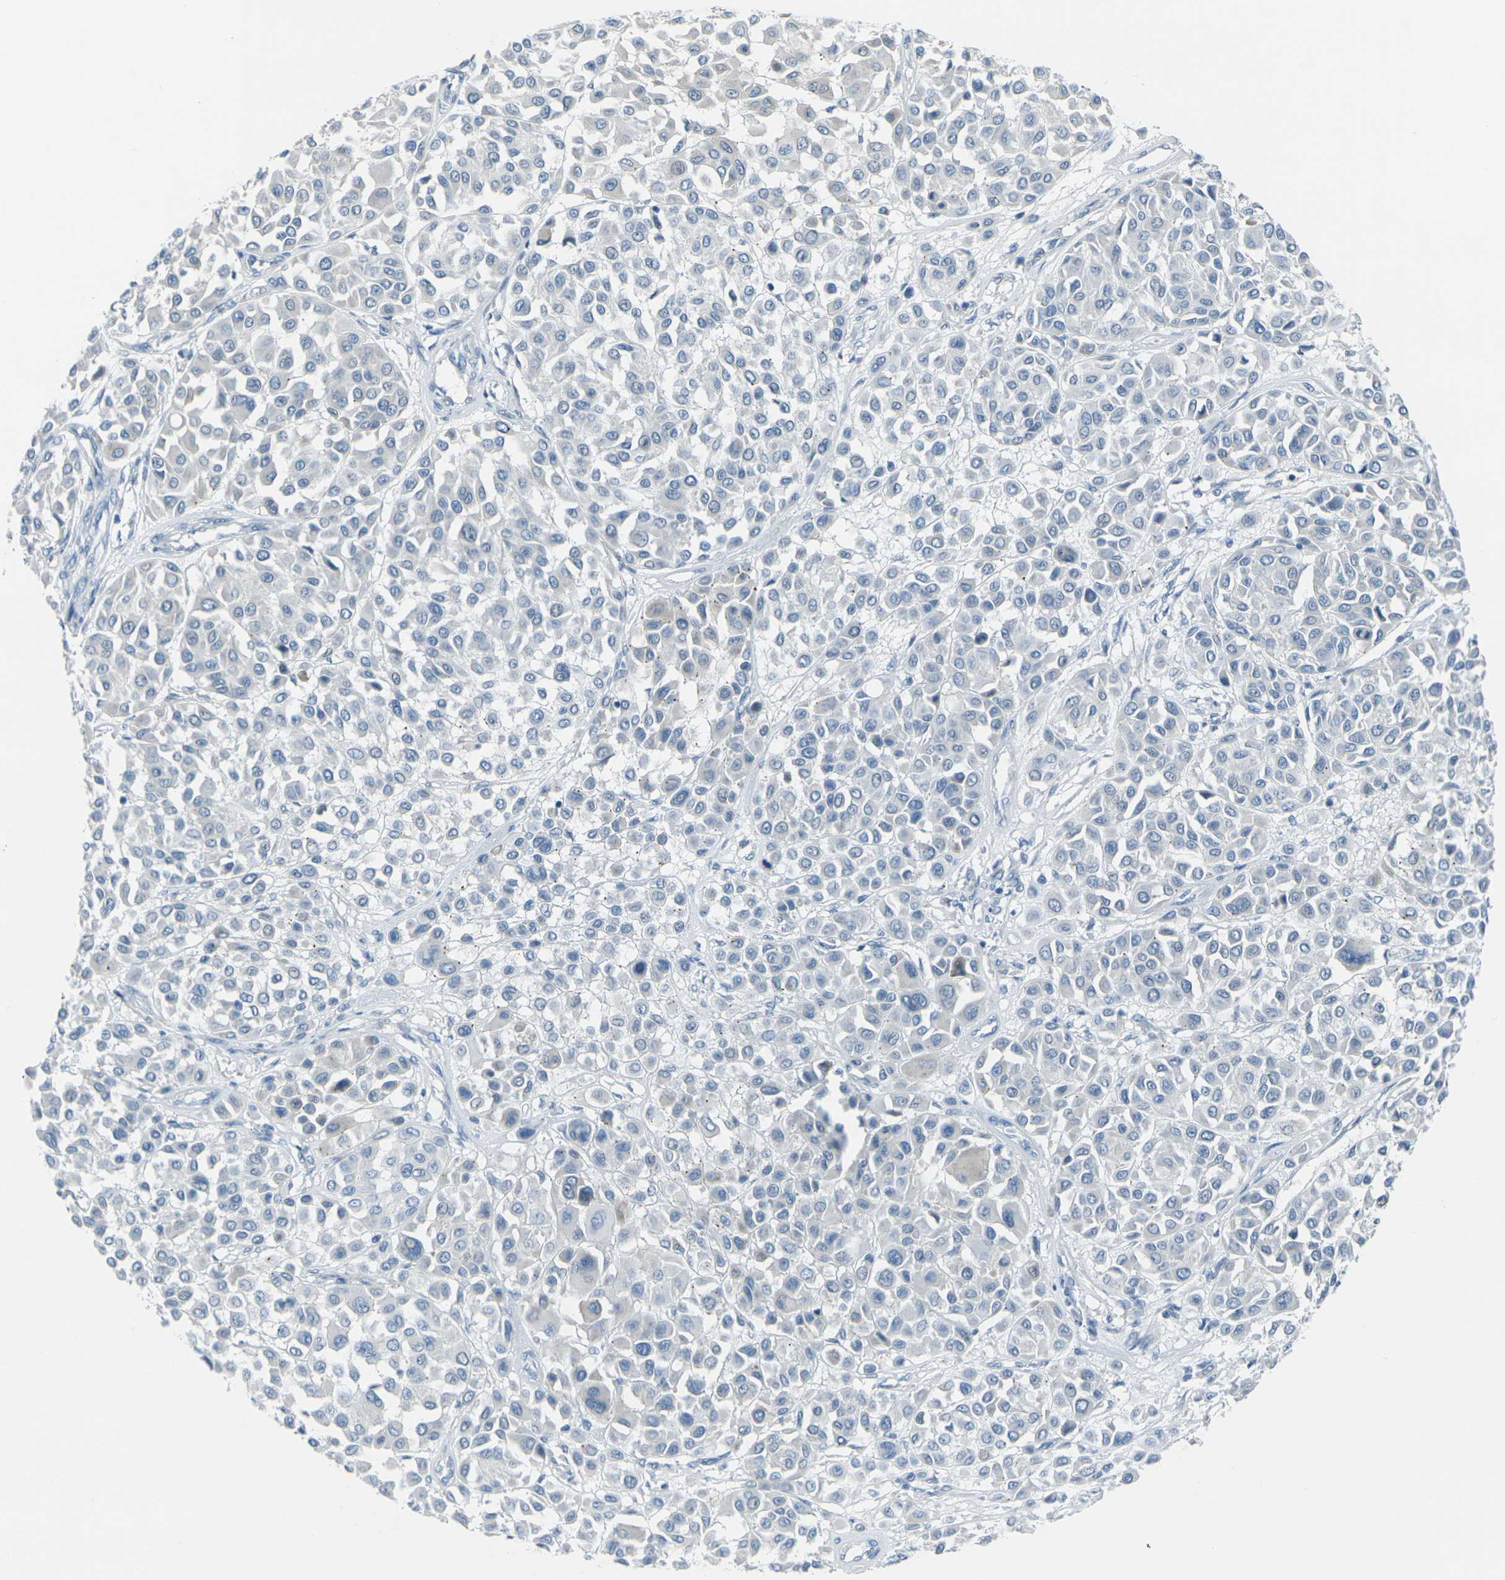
{"staining": {"intensity": "negative", "quantity": "none", "location": "none"}, "tissue": "melanoma", "cell_type": "Tumor cells", "image_type": "cancer", "snomed": [{"axis": "morphology", "description": "Malignant melanoma, Metastatic site"}, {"axis": "topography", "description": "Soft tissue"}], "caption": "An immunohistochemistry (IHC) image of malignant melanoma (metastatic site) is shown. There is no staining in tumor cells of malignant melanoma (metastatic site).", "gene": "ANKRD46", "patient": {"sex": "male", "age": 41}}